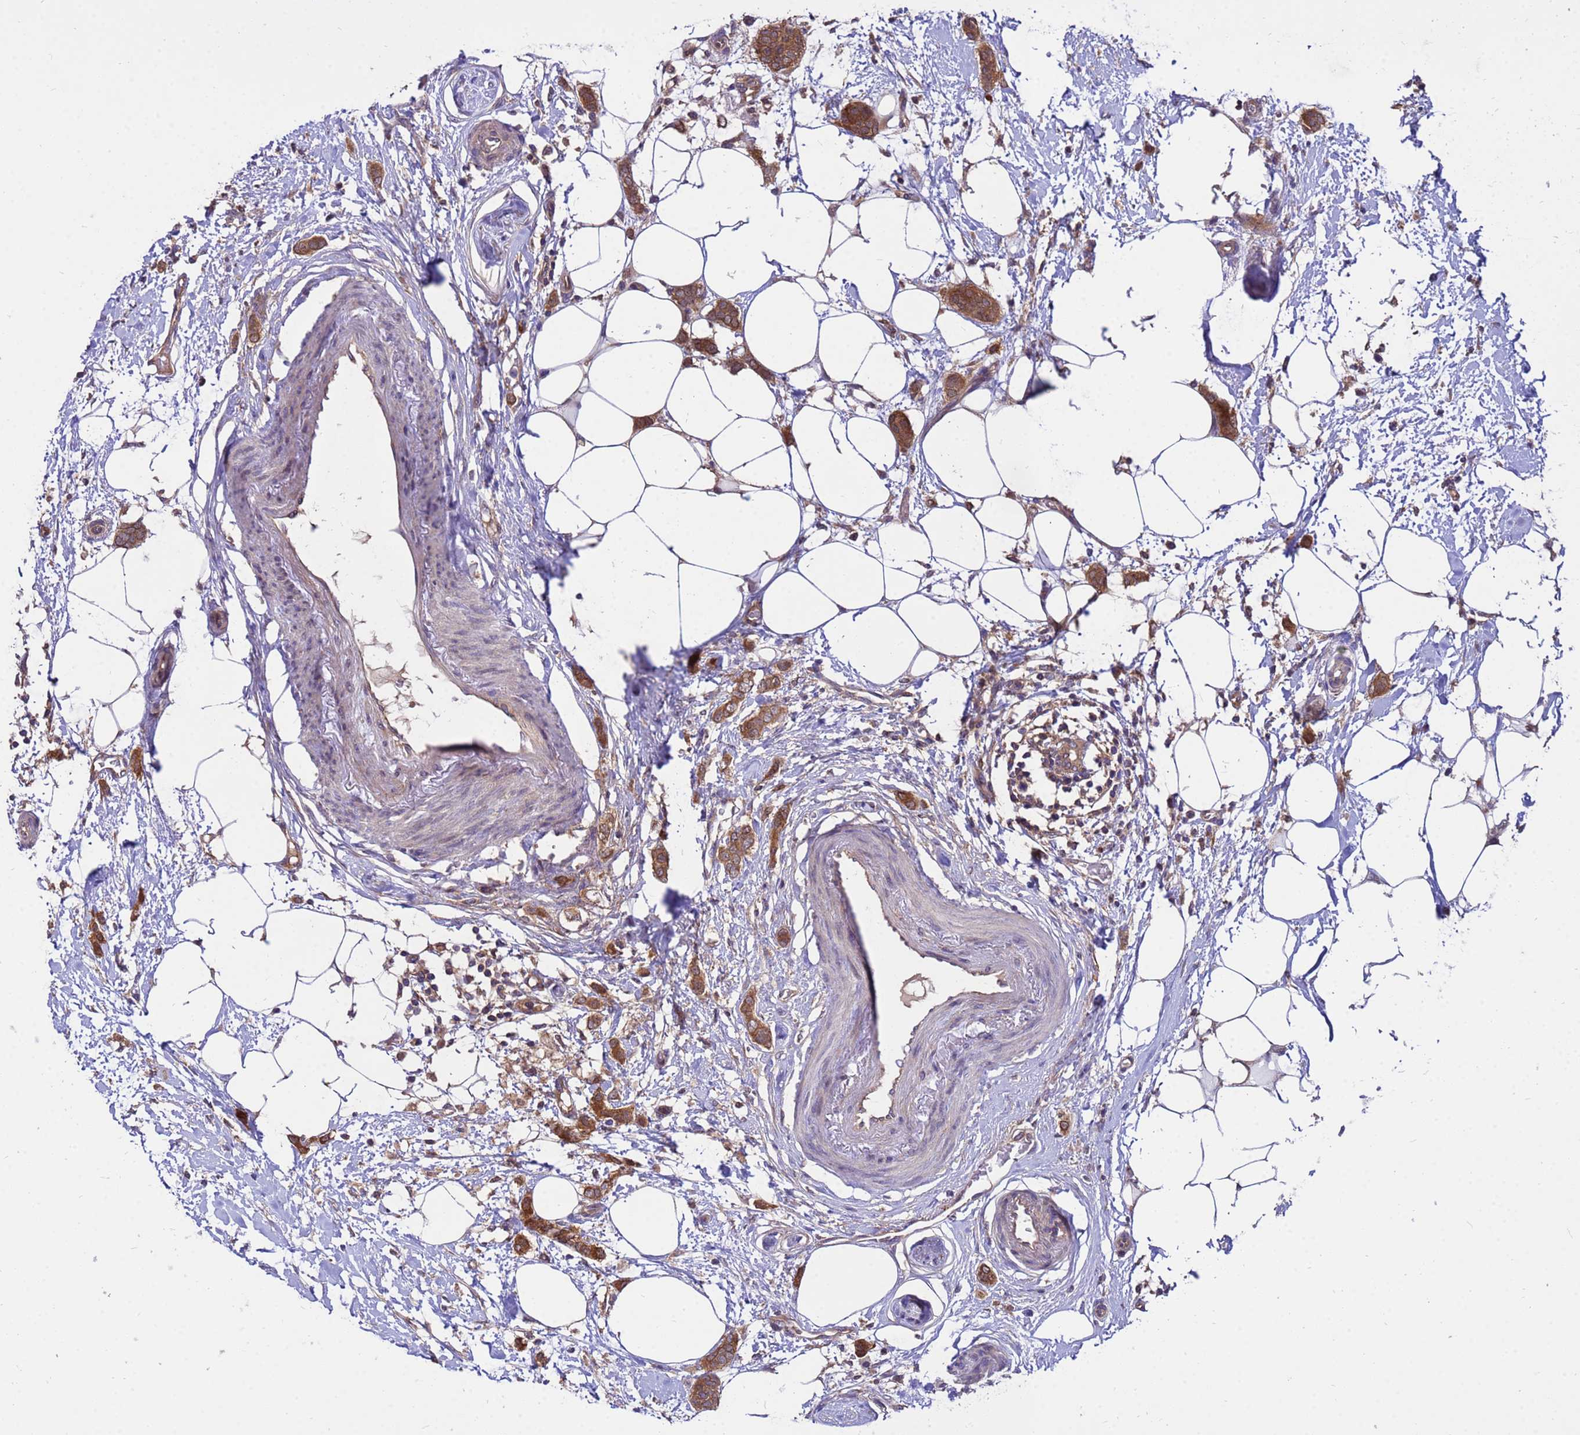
{"staining": {"intensity": "moderate", "quantity": ">75%", "location": "cytoplasmic/membranous"}, "tissue": "breast cancer", "cell_type": "Tumor cells", "image_type": "cancer", "snomed": [{"axis": "morphology", "description": "Duct carcinoma"}, {"axis": "topography", "description": "Breast"}], "caption": "Protein analysis of breast invasive ductal carcinoma tissue exhibits moderate cytoplasmic/membranous expression in about >75% of tumor cells.", "gene": "GET3", "patient": {"sex": "female", "age": 72}}